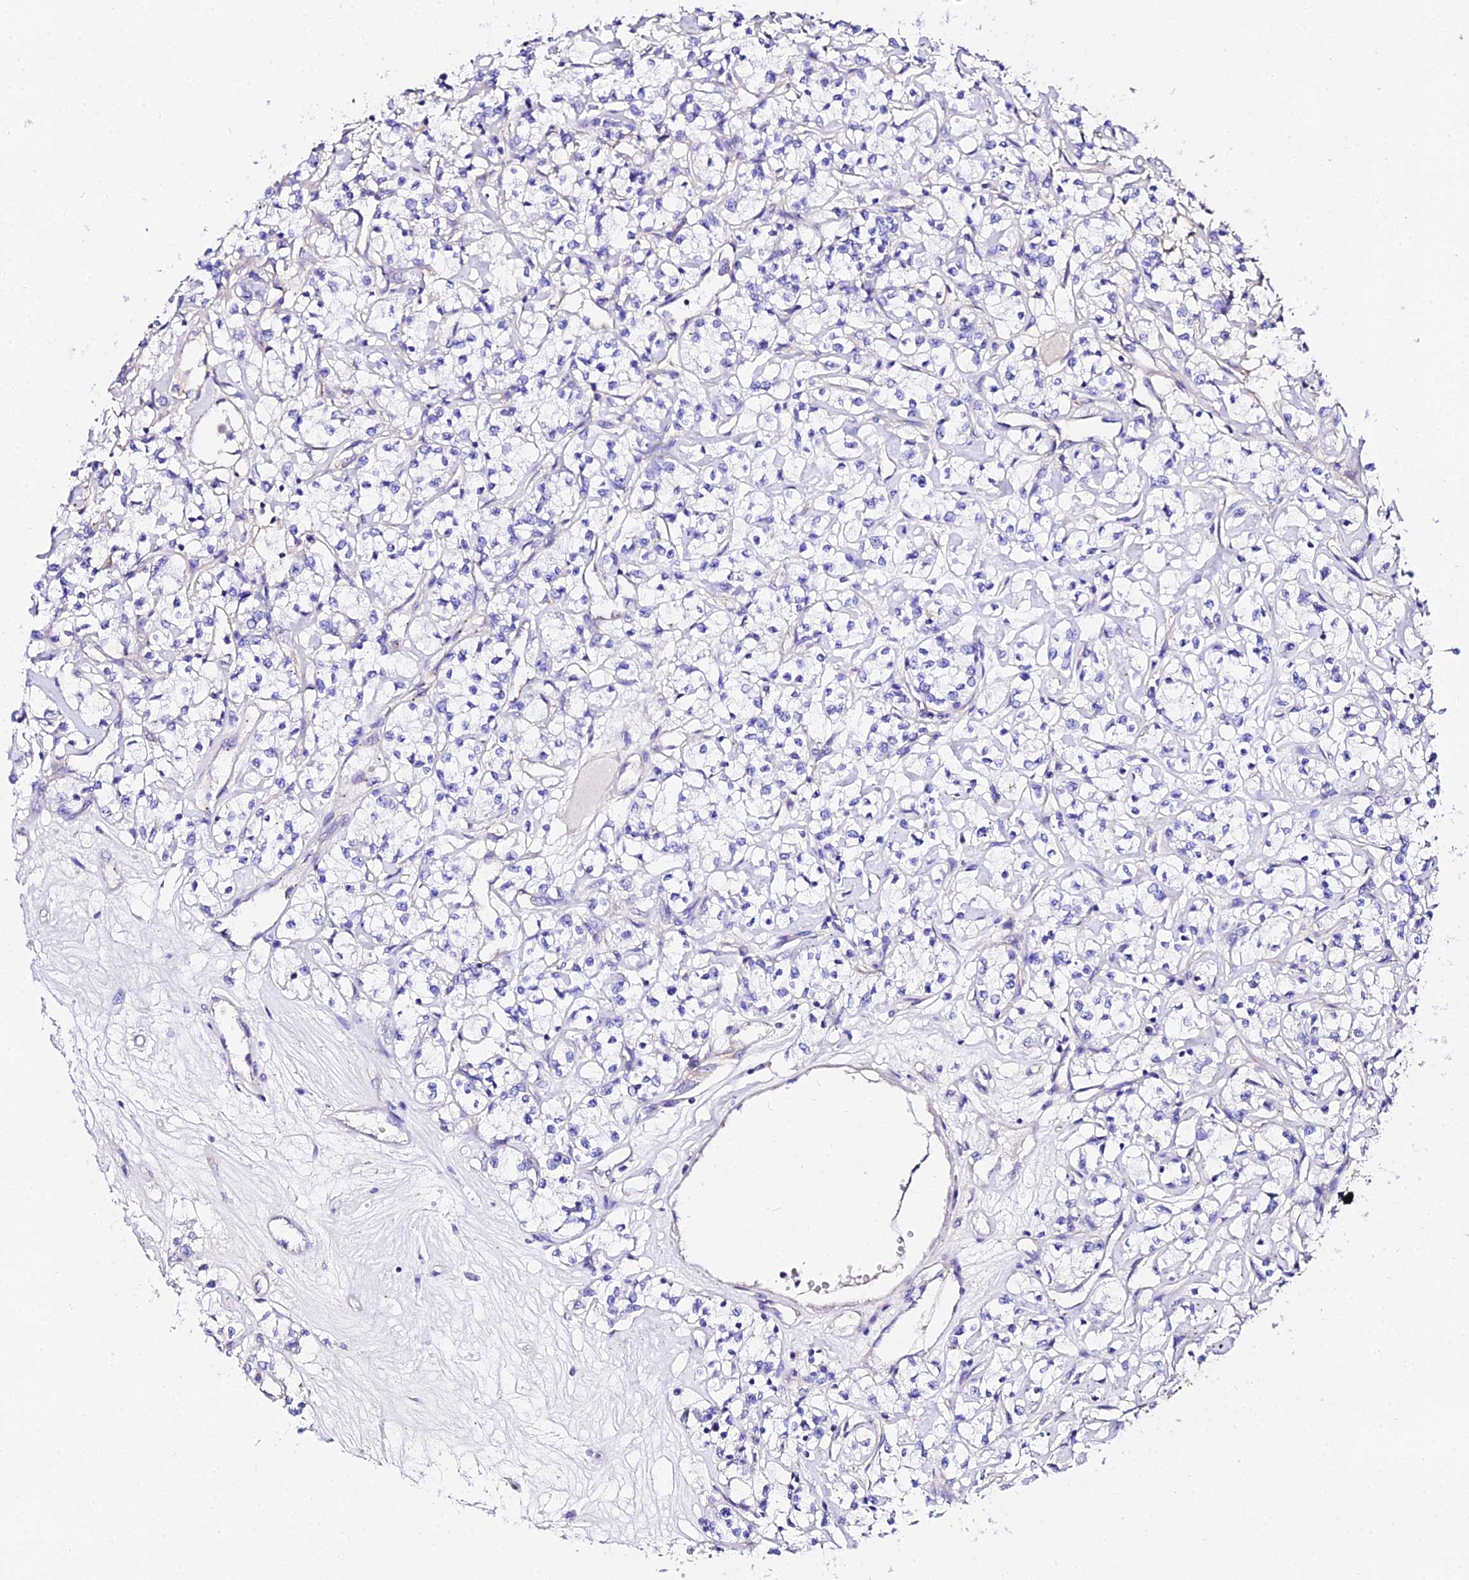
{"staining": {"intensity": "negative", "quantity": "none", "location": "none"}, "tissue": "renal cancer", "cell_type": "Tumor cells", "image_type": "cancer", "snomed": [{"axis": "morphology", "description": "Adenocarcinoma, NOS"}, {"axis": "topography", "description": "Kidney"}], "caption": "High power microscopy photomicrograph of an immunohistochemistry (IHC) image of renal adenocarcinoma, revealing no significant positivity in tumor cells.", "gene": "DAW1", "patient": {"sex": "female", "age": 59}}